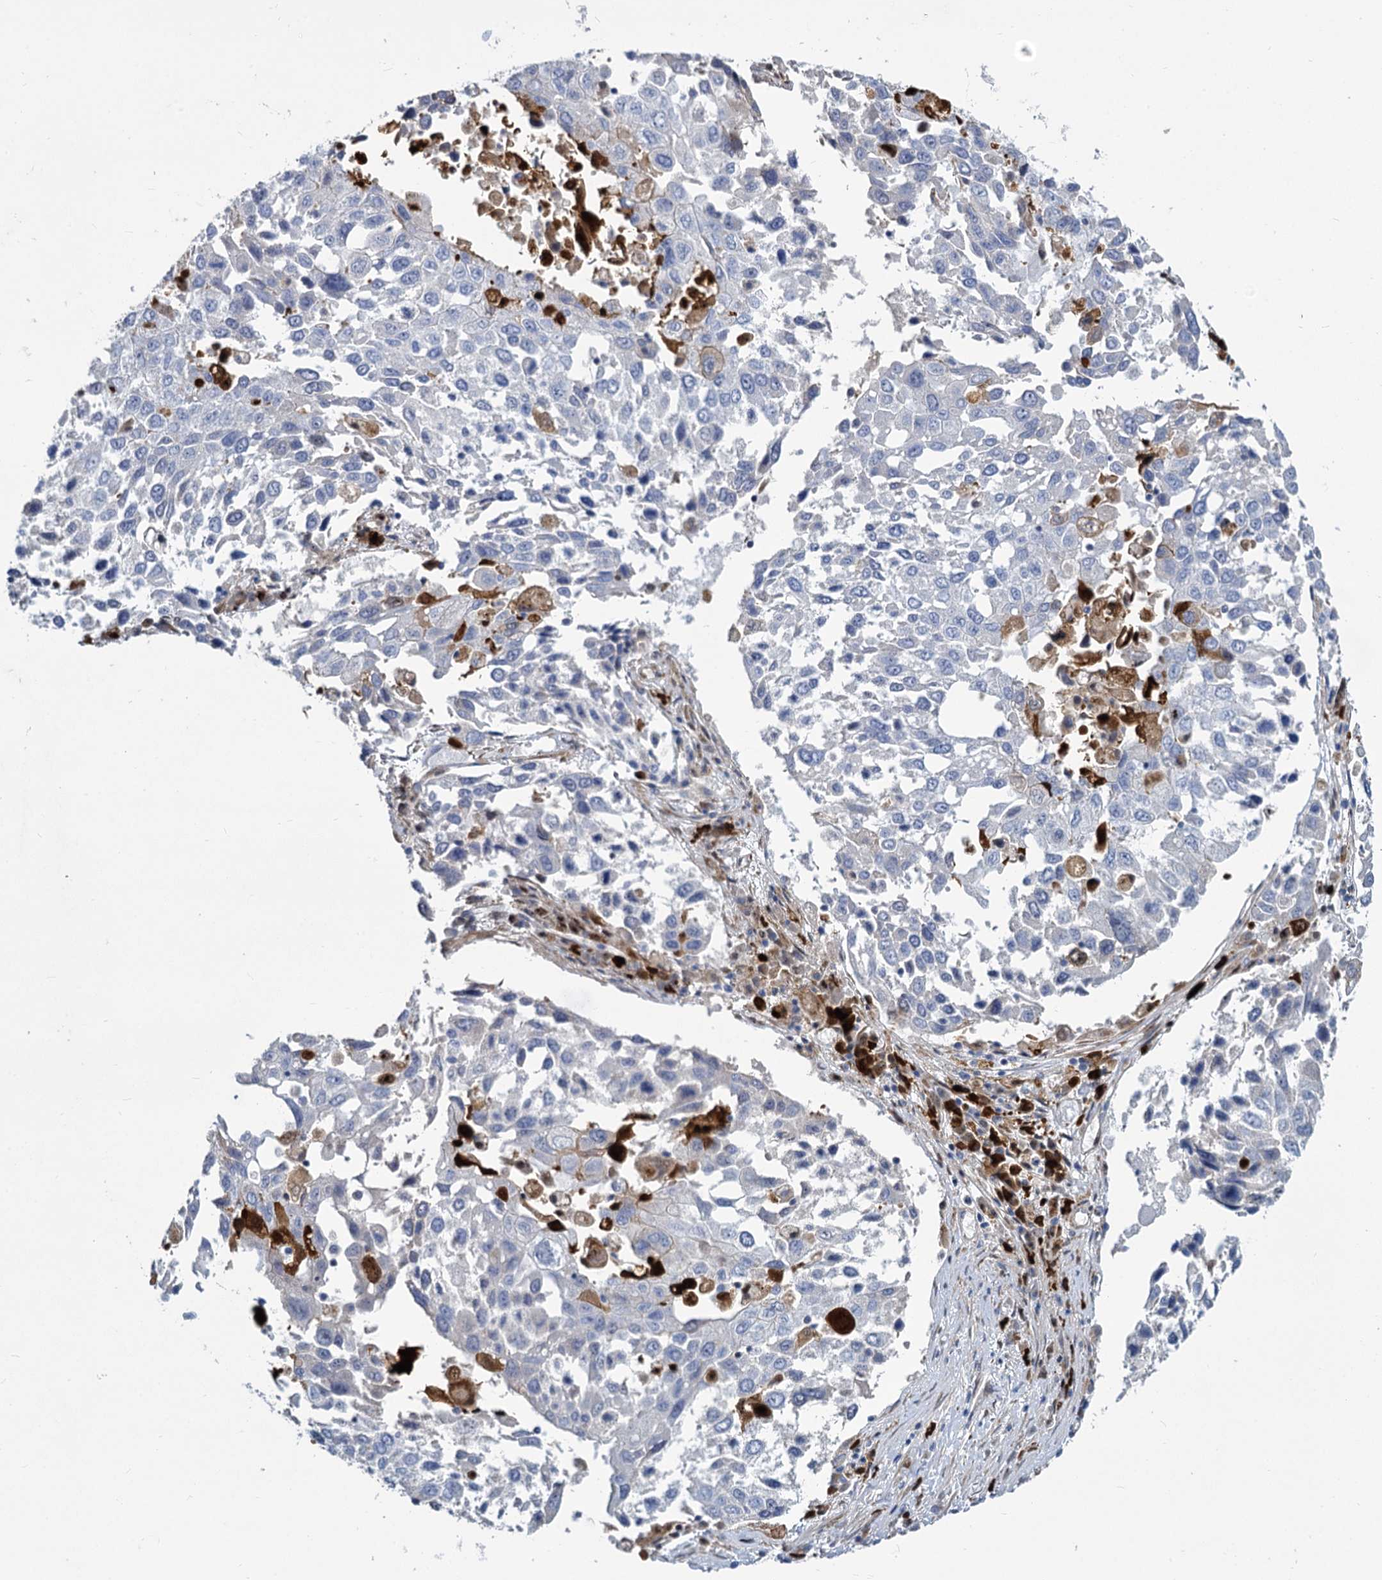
{"staining": {"intensity": "negative", "quantity": "none", "location": "none"}, "tissue": "lung cancer", "cell_type": "Tumor cells", "image_type": "cancer", "snomed": [{"axis": "morphology", "description": "Squamous cell carcinoma, NOS"}, {"axis": "topography", "description": "Lung"}], "caption": "Tumor cells show no significant protein positivity in lung cancer (squamous cell carcinoma).", "gene": "TRIM77", "patient": {"sex": "male", "age": 65}}